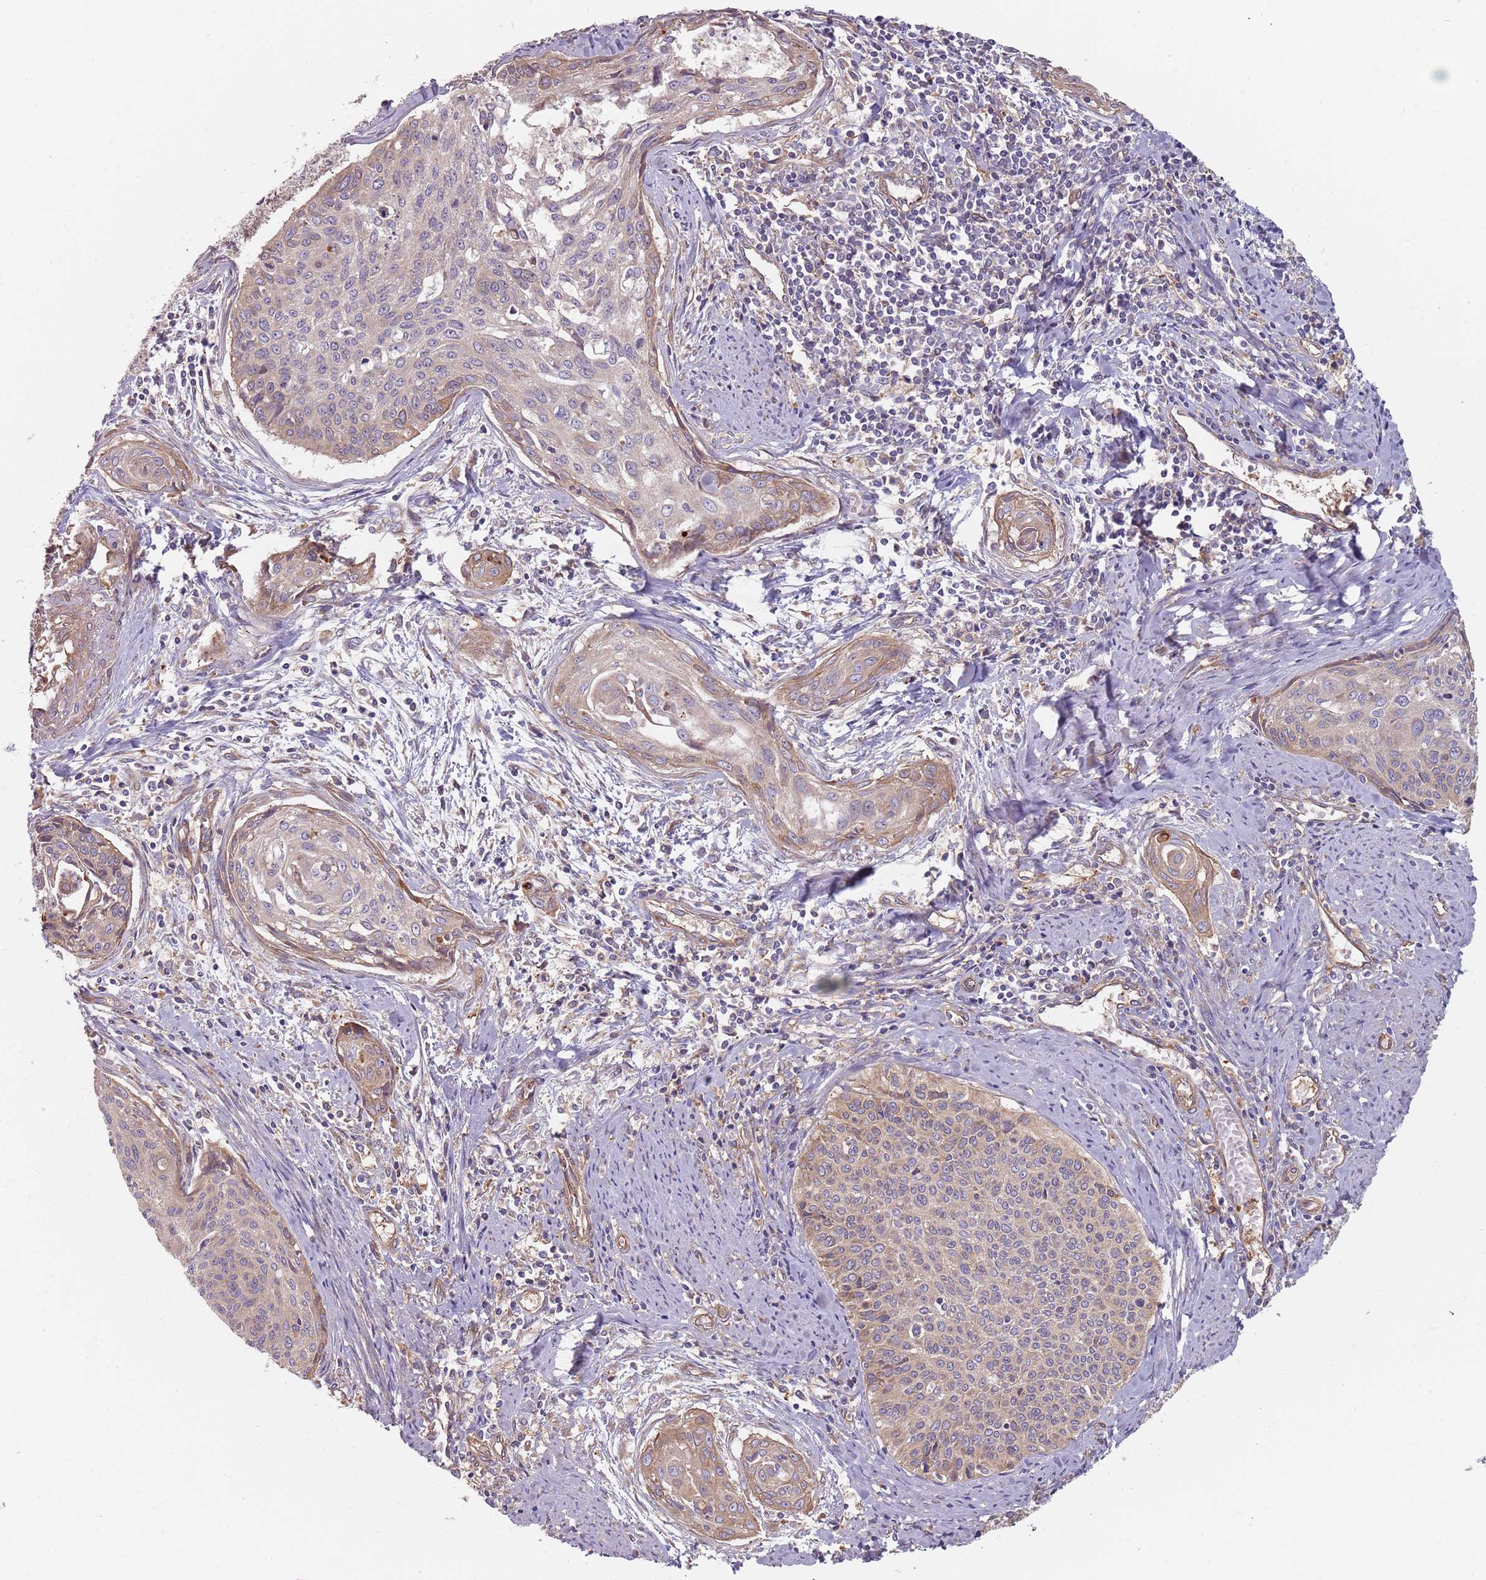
{"staining": {"intensity": "moderate", "quantity": "25%-75%", "location": "cytoplasmic/membranous"}, "tissue": "cervical cancer", "cell_type": "Tumor cells", "image_type": "cancer", "snomed": [{"axis": "morphology", "description": "Squamous cell carcinoma, NOS"}, {"axis": "topography", "description": "Cervix"}], "caption": "Human cervical squamous cell carcinoma stained with a brown dye reveals moderate cytoplasmic/membranous positive expression in about 25%-75% of tumor cells.", "gene": "SPDL1", "patient": {"sex": "female", "age": 55}}